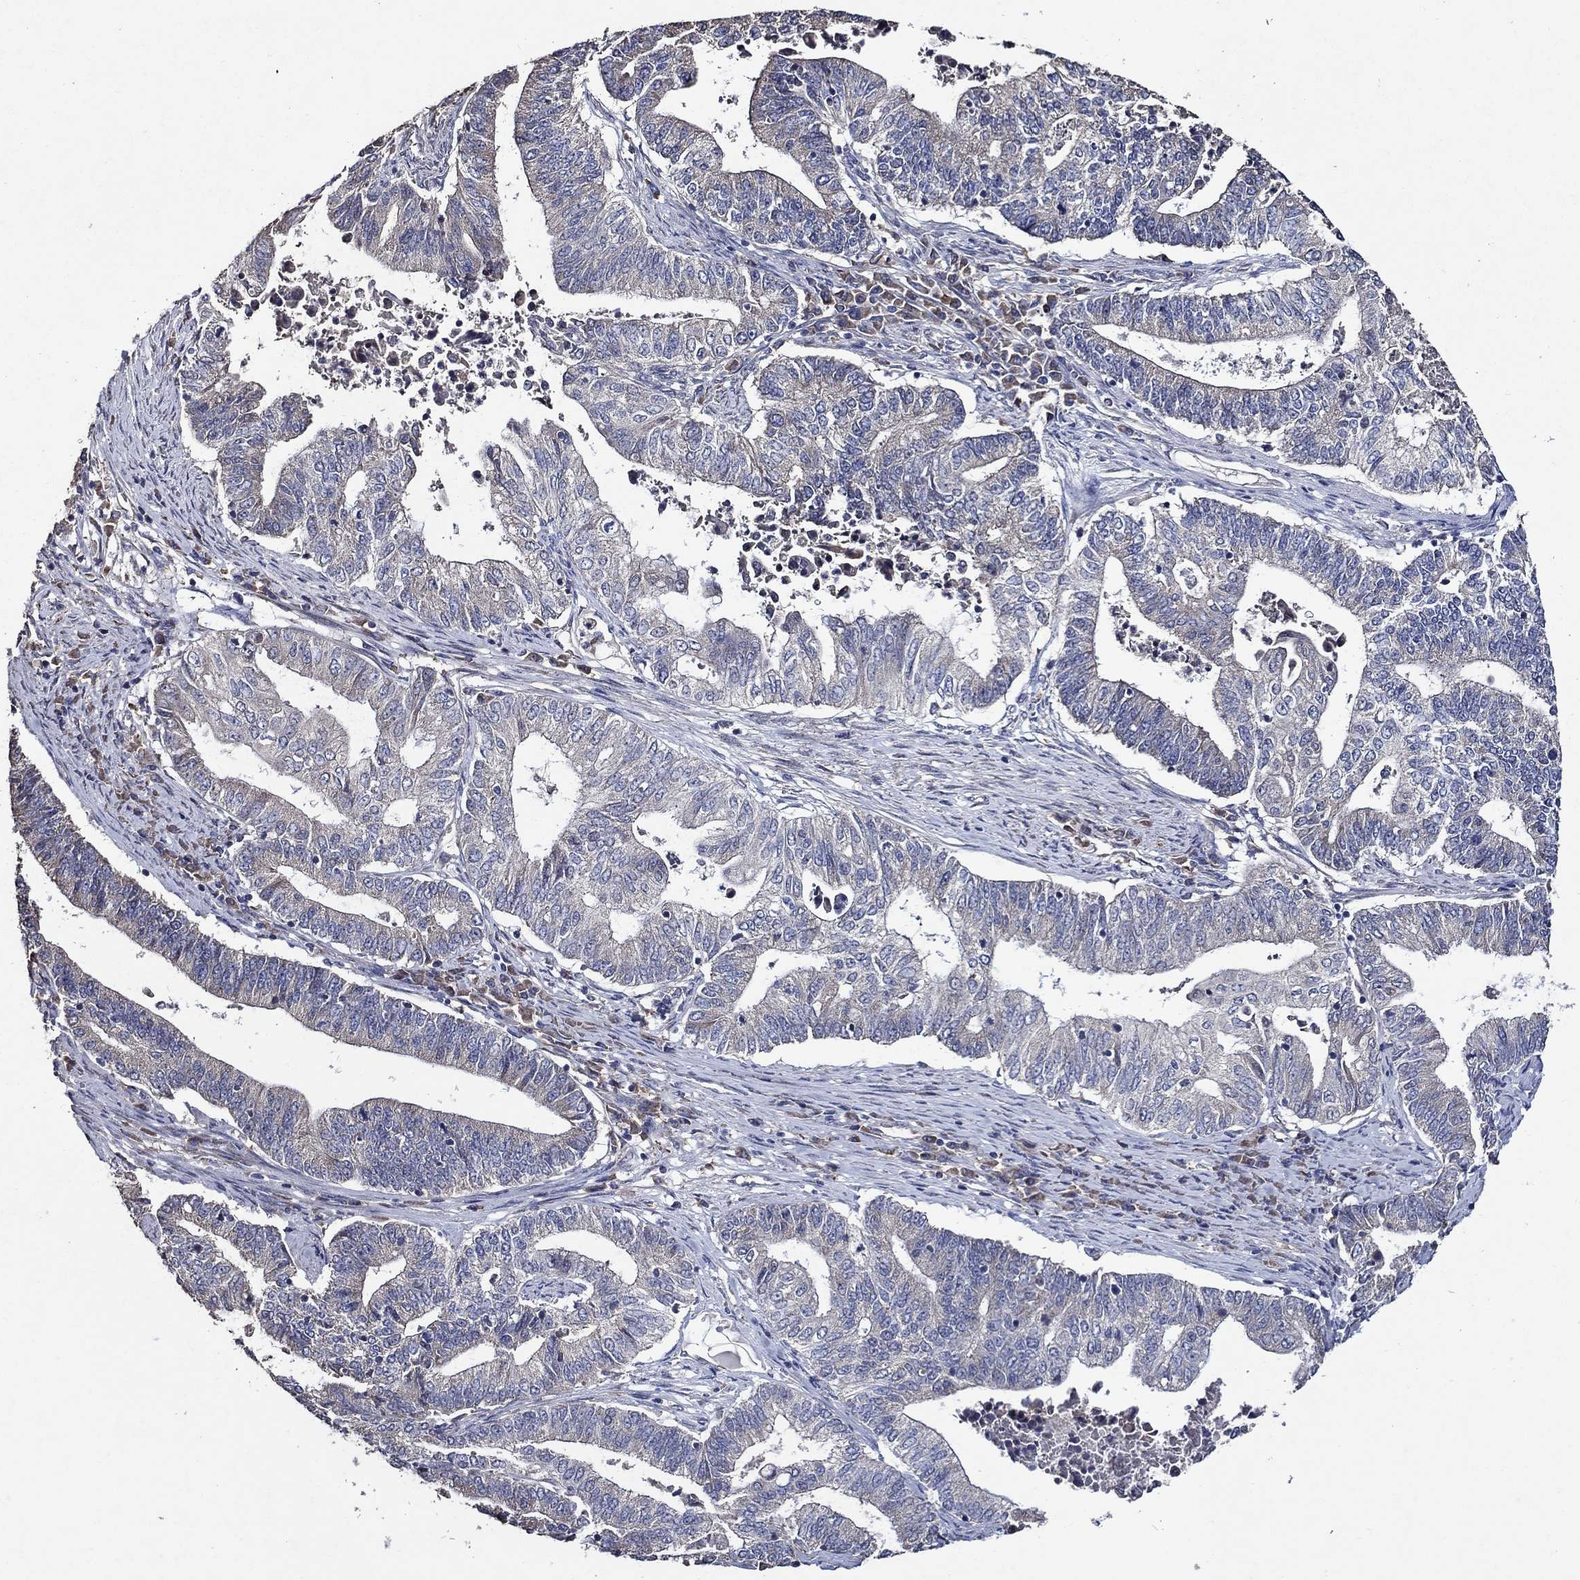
{"staining": {"intensity": "negative", "quantity": "none", "location": "none"}, "tissue": "endometrial cancer", "cell_type": "Tumor cells", "image_type": "cancer", "snomed": [{"axis": "morphology", "description": "Adenocarcinoma, NOS"}, {"axis": "topography", "description": "Uterus"}, {"axis": "topography", "description": "Endometrium"}], "caption": "This is an immunohistochemistry photomicrograph of human endometrial adenocarcinoma. There is no expression in tumor cells.", "gene": "HAP1", "patient": {"sex": "female", "age": 54}}